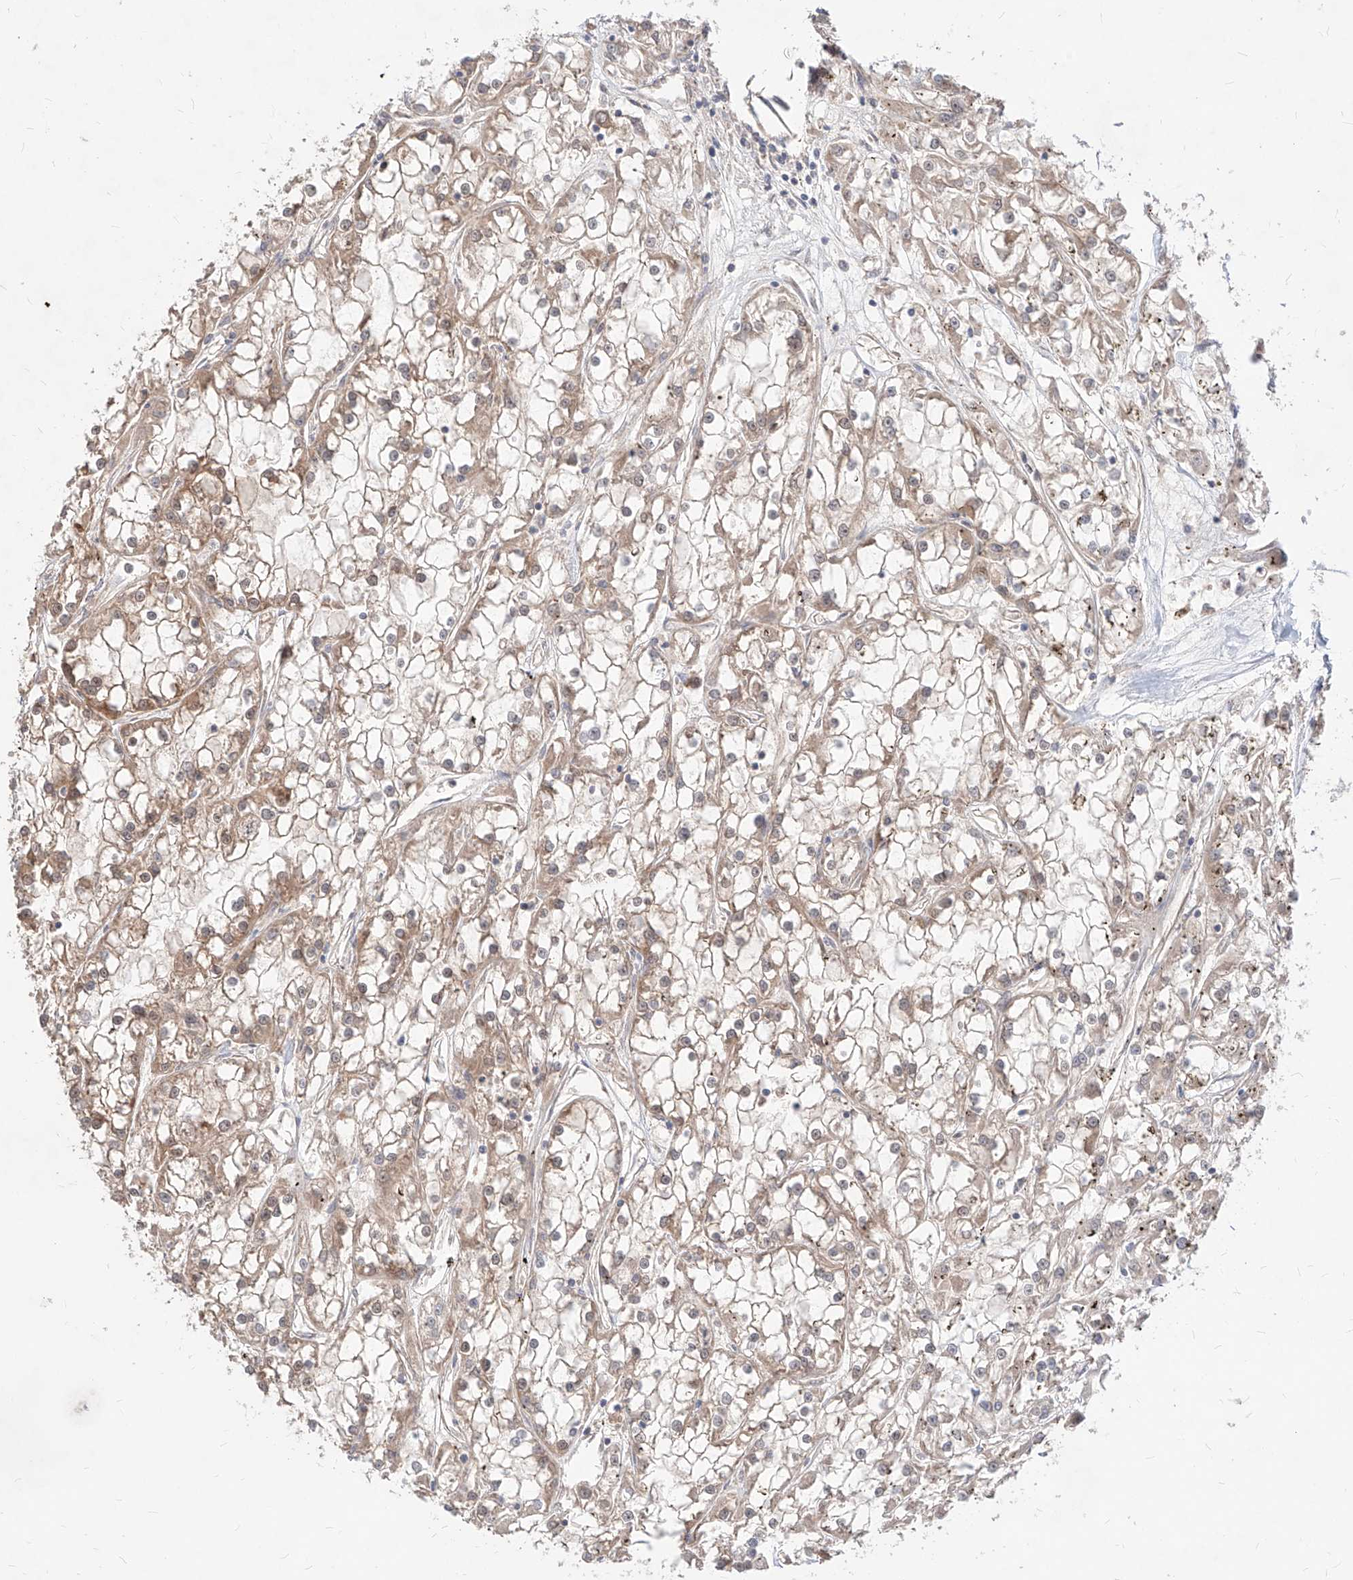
{"staining": {"intensity": "weak", "quantity": "25%-75%", "location": "cytoplasmic/membranous"}, "tissue": "renal cancer", "cell_type": "Tumor cells", "image_type": "cancer", "snomed": [{"axis": "morphology", "description": "Adenocarcinoma, NOS"}, {"axis": "topography", "description": "Kidney"}], "caption": "The micrograph demonstrates a brown stain indicating the presence of a protein in the cytoplasmic/membranous of tumor cells in renal adenocarcinoma. (DAB (3,3'-diaminobenzidine) IHC with brightfield microscopy, high magnification).", "gene": "TSNAX", "patient": {"sex": "female", "age": 52}}